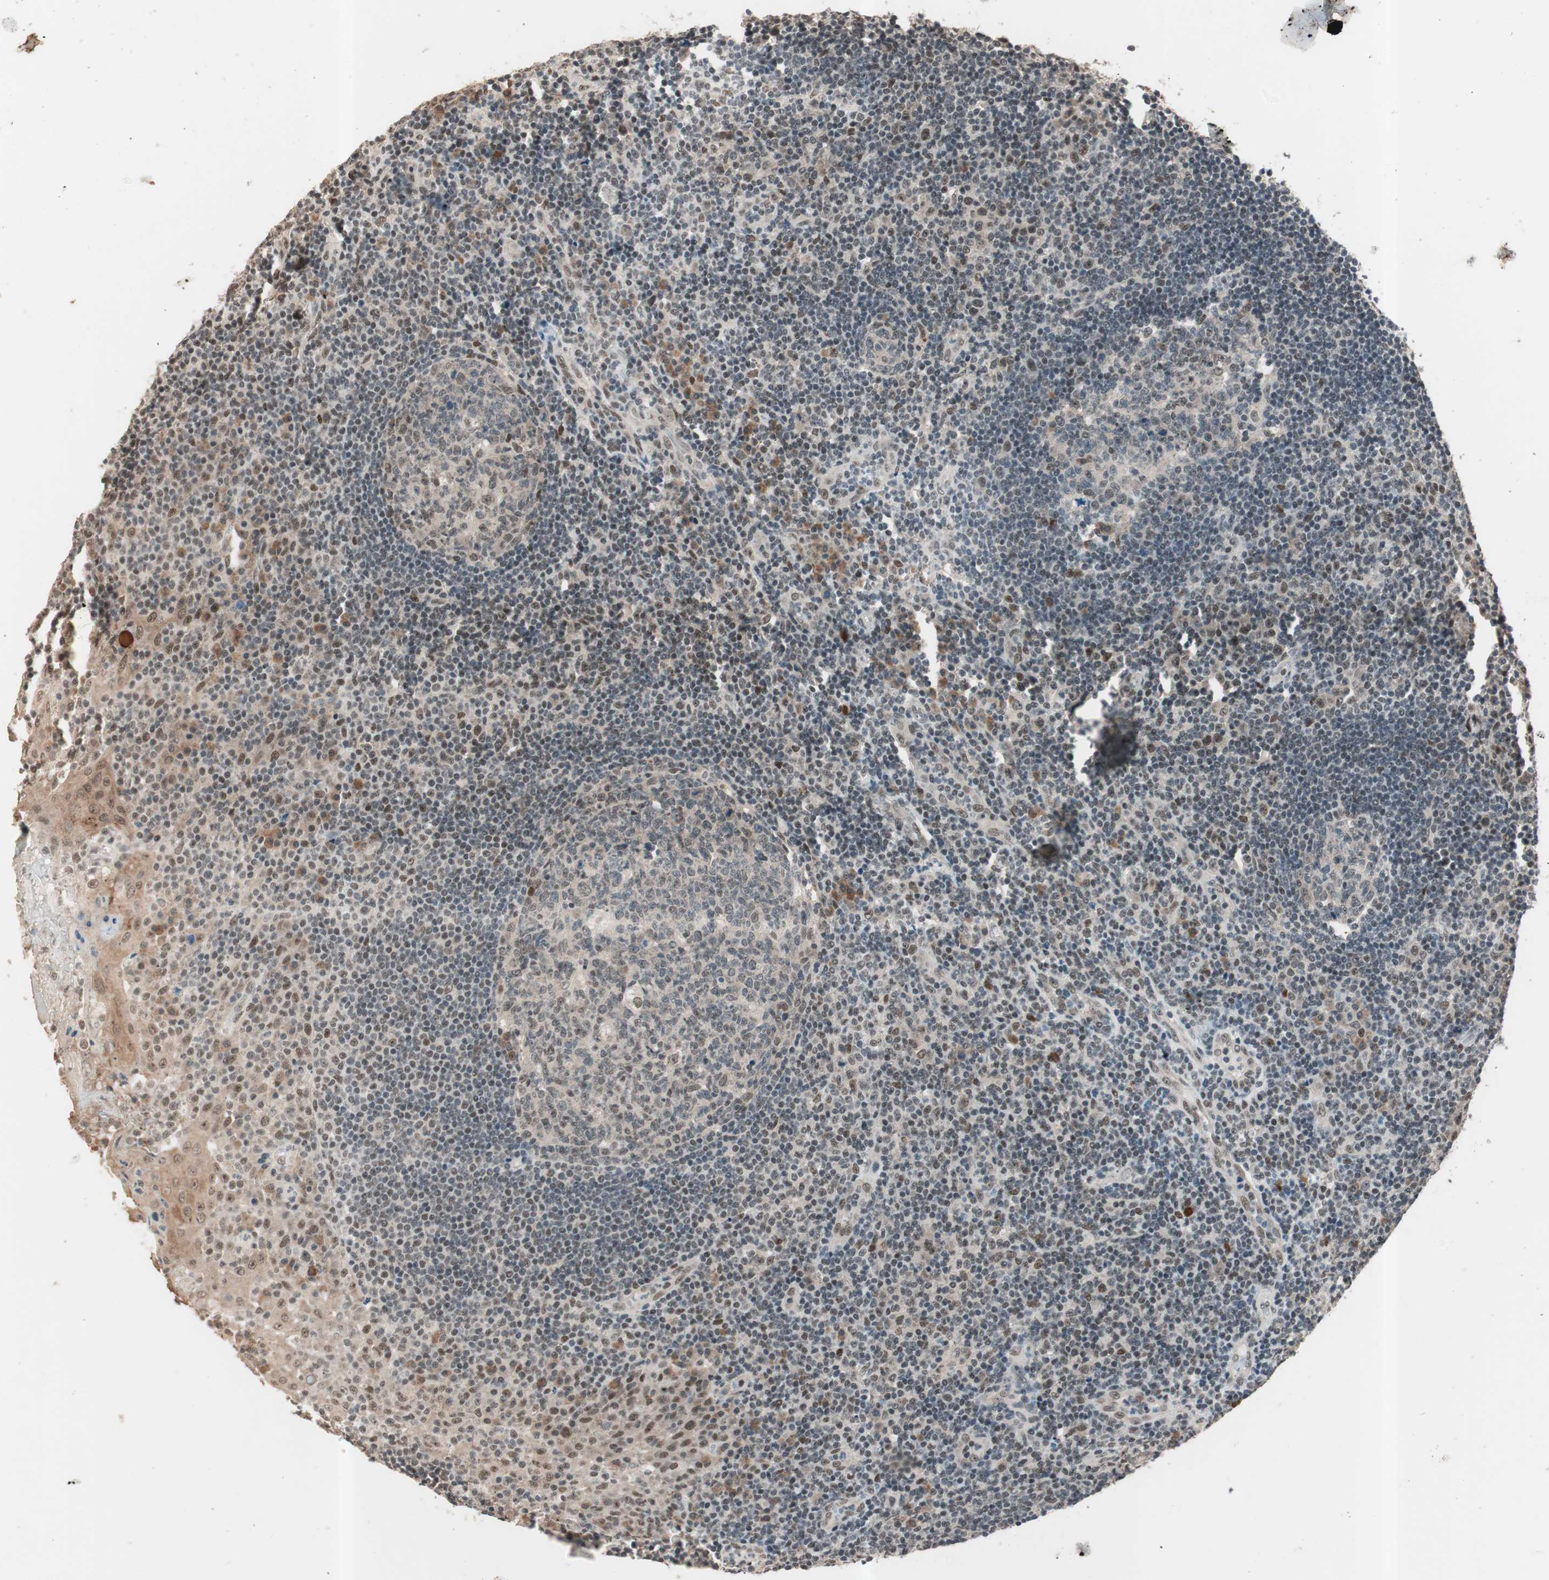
{"staining": {"intensity": "weak", "quantity": "25%-75%", "location": "nuclear"}, "tissue": "tonsil", "cell_type": "Germinal center cells", "image_type": "normal", "snomed": [{"axis": "morphology", "description": "Normal tissue, NOS"}, {"axis": "topography", "description": "Tonsil"}], "caption": "This image shows immunohistochemistry staining of benign human tonsil, with low weak nuclear positivity in about 25%-75% of germinal center cells.", "gene": "NFRKB", "patient": {"sex": "female", "age": 40}}